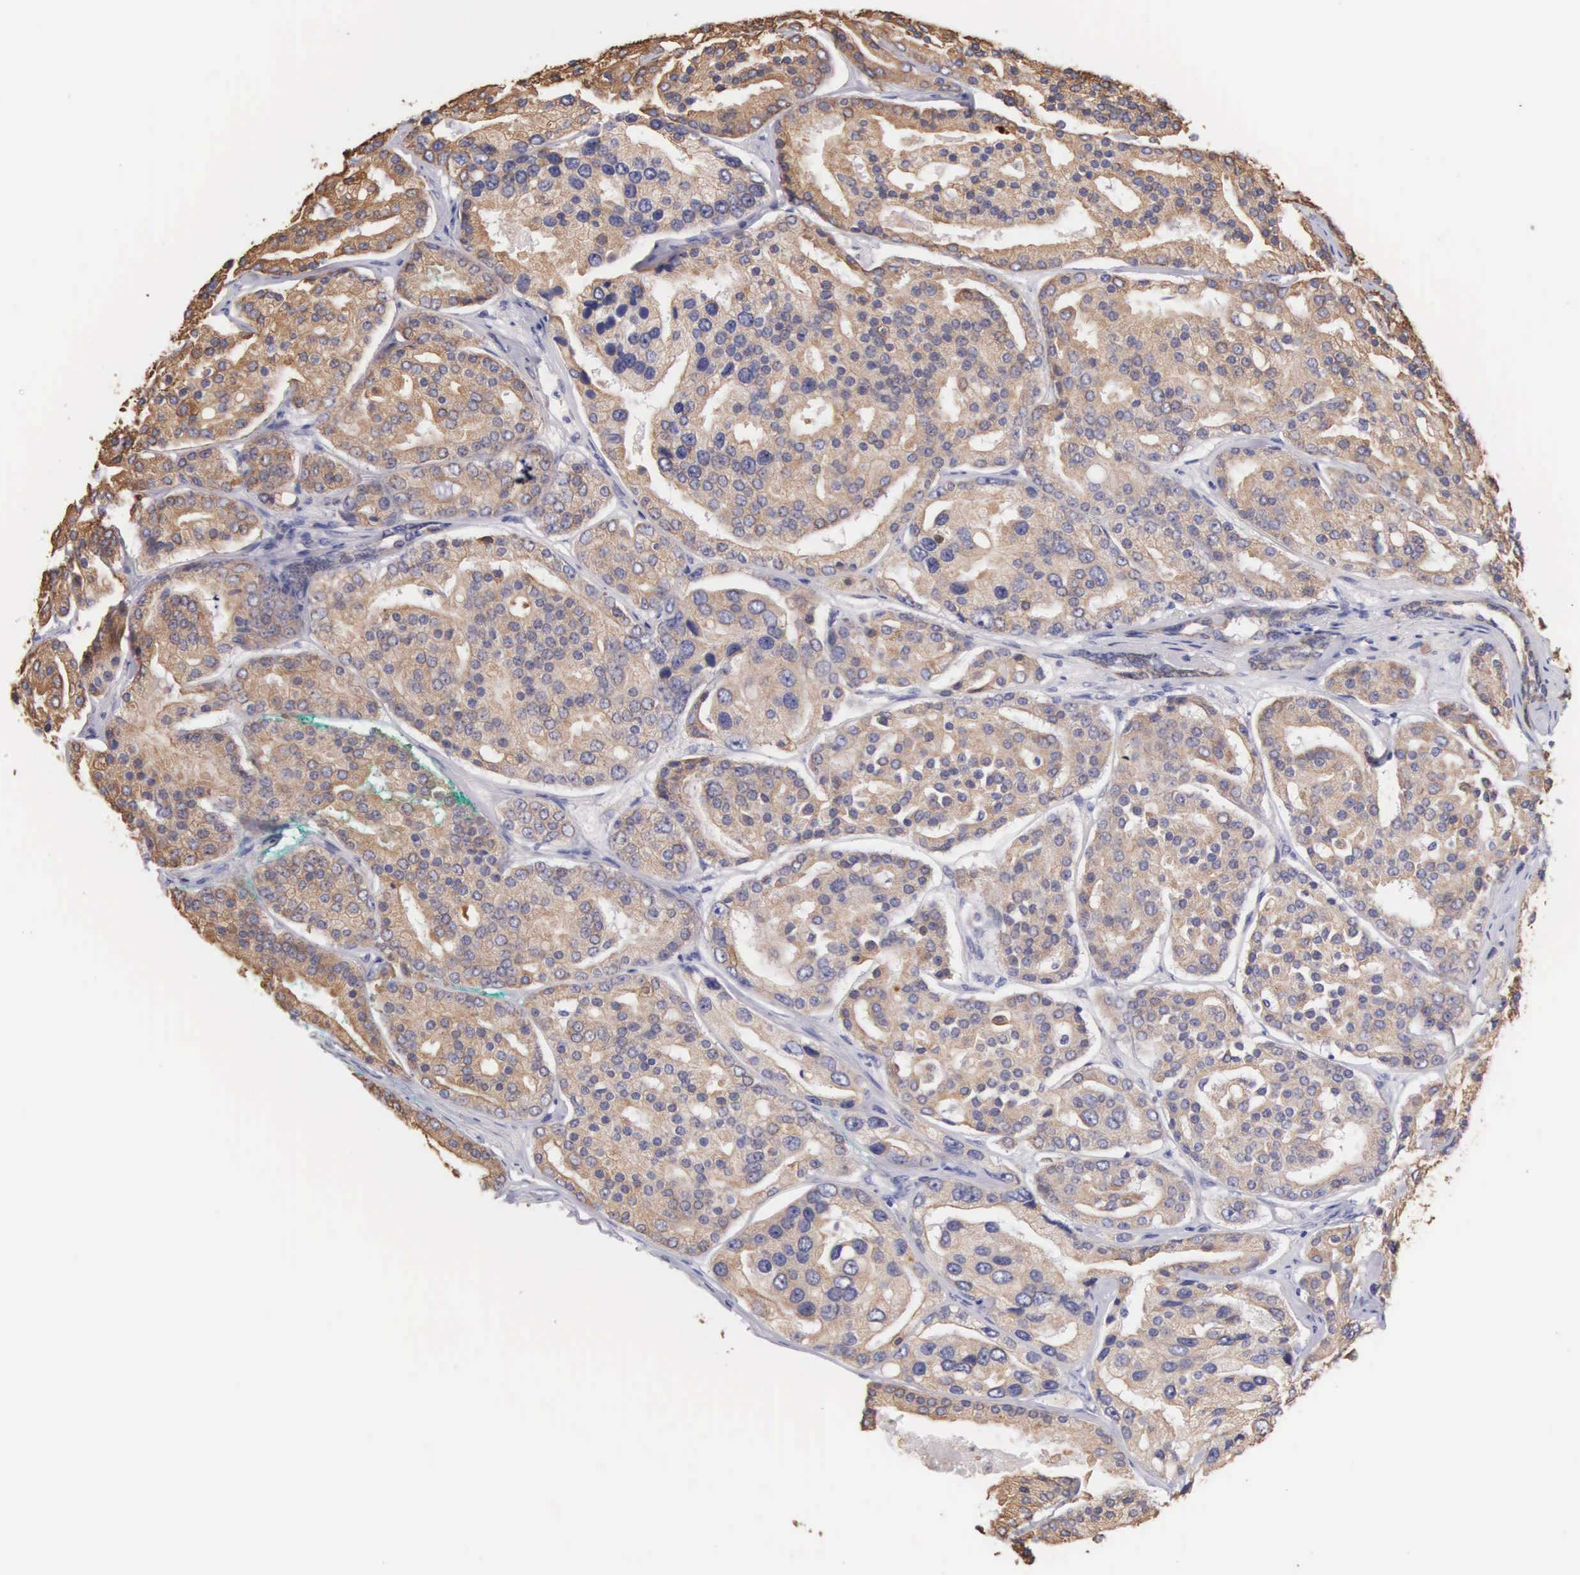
{"staining": {"intensity": "moderate", "quantity": ">75%", "location": "cytoplasmic/membranous"}, "tissue": "prostate cancer", "cell_type": "Tumor cells", "image_type": "cancer", "snomed": [{"axis": "morphology", "description": "Adenocarcinoma, High grade"}, {"axis": "topography", "description": "Prostate"}], "caption": "Immunohistochemistry (DAB) staining of adenocarcinoma (high-grade) (prostate) exhibits moderate cytoplasmic/membranous protein expression in about >75% of tumor cells. (DAB IHC with brightfield microscopy, high magnification).", "gene": "PIR", "patient": {"sex": "male", "age": 64}}